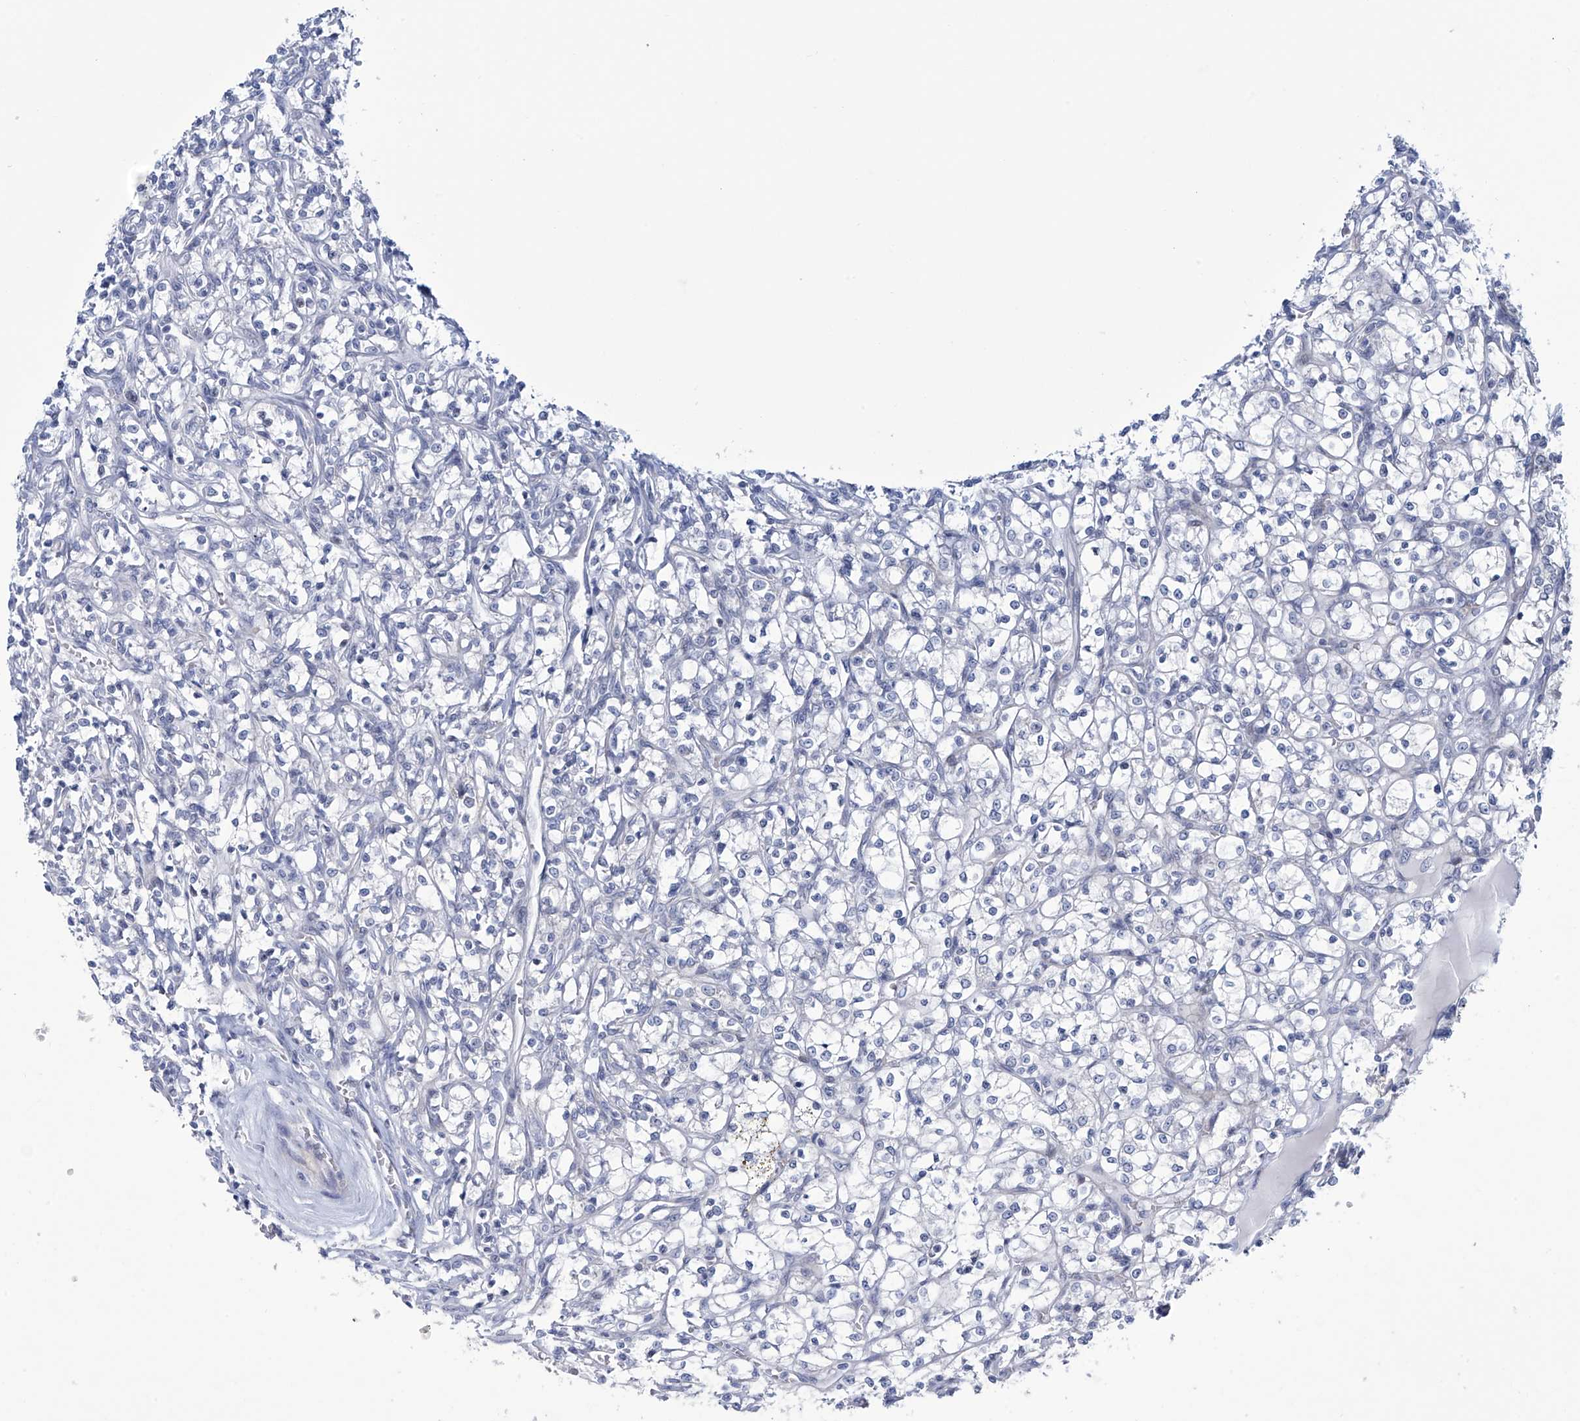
{"staining": {"intensity": "negative", "quantity": "none", "location": "none"}, "tissue": "renal cancer", "cell_type": "Tumor cells", "image_type": "cancer", "snomed": [{"axis": "morphology", "description": "Adenocarcinoma, NOS"}, {"axis": "topography", "description": "Kidney"}], "caption": "Immunohistochemical staining of adenocarcinoma (renal) exhibits no significant staining in tumor cells. The staining was performed using DAB (3,3'-diaminobenzidine) to visualize the protein expression in brown, while the nuclei were stained in blue with hematoxylin (Magnification: 20x).", "gene": "TRIM60", "patient": {"sex": "female", "age": 69}}